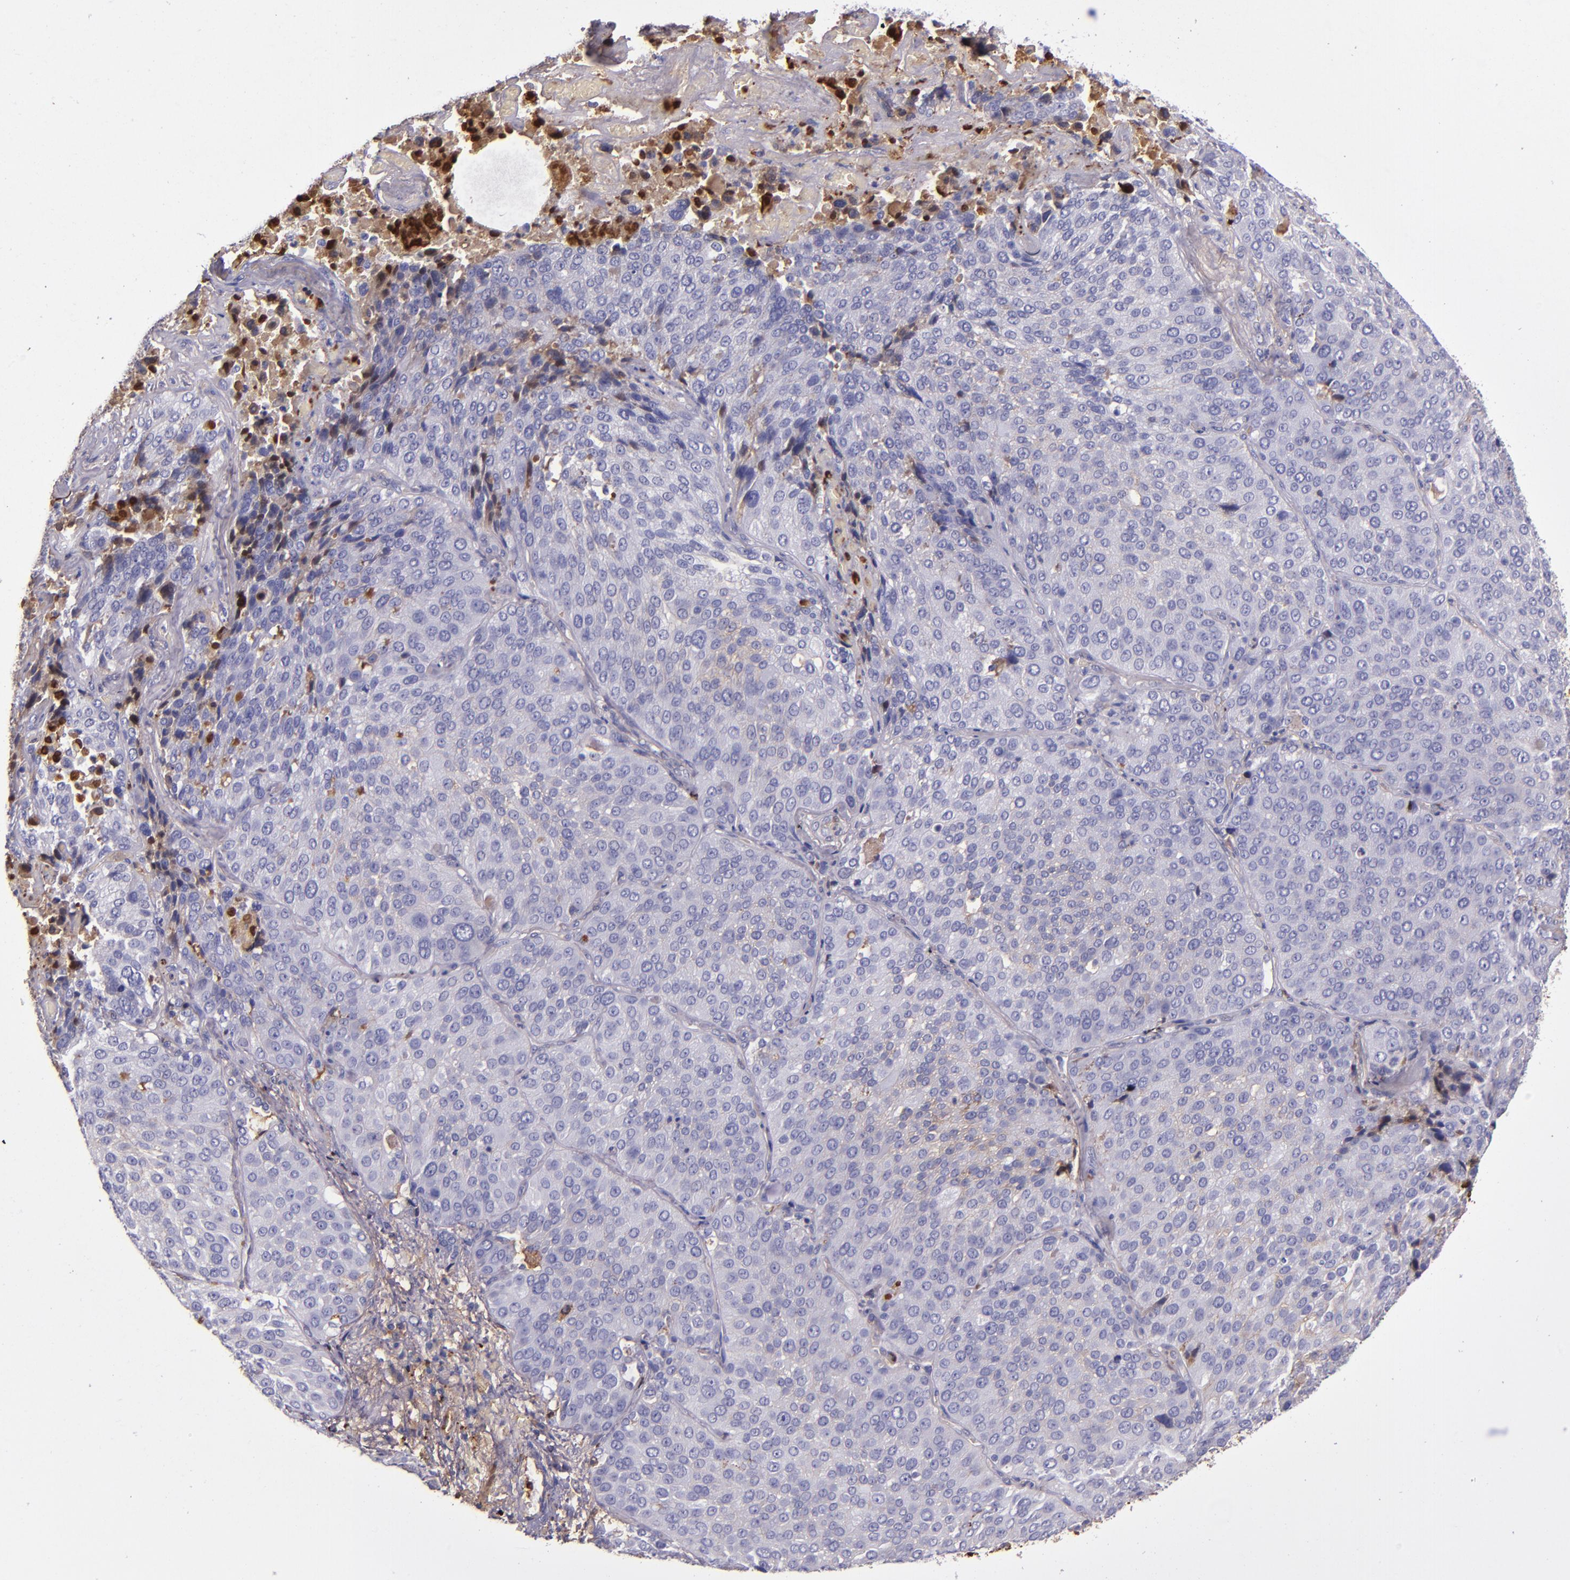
{"staining": {"intensity": "weak", "quantity": "<25%", "location": "cytoplasmic/membranous"}, "tissue": "lung cancer", "cell_type": "Tumor cells", "image_type": "cancer", "snomed": [{"axis": "morphology", "description": "Squamous cell carcinoma, NOS"}, {"axis": "topography", "description": "Lung"}], "caption": "Protein analysis of squamous cell carcinoma (lung) shows no significant positivity in tumor cells.", "gene": "CLEC3B", "patient": {"sex": "male", "age": 54}}